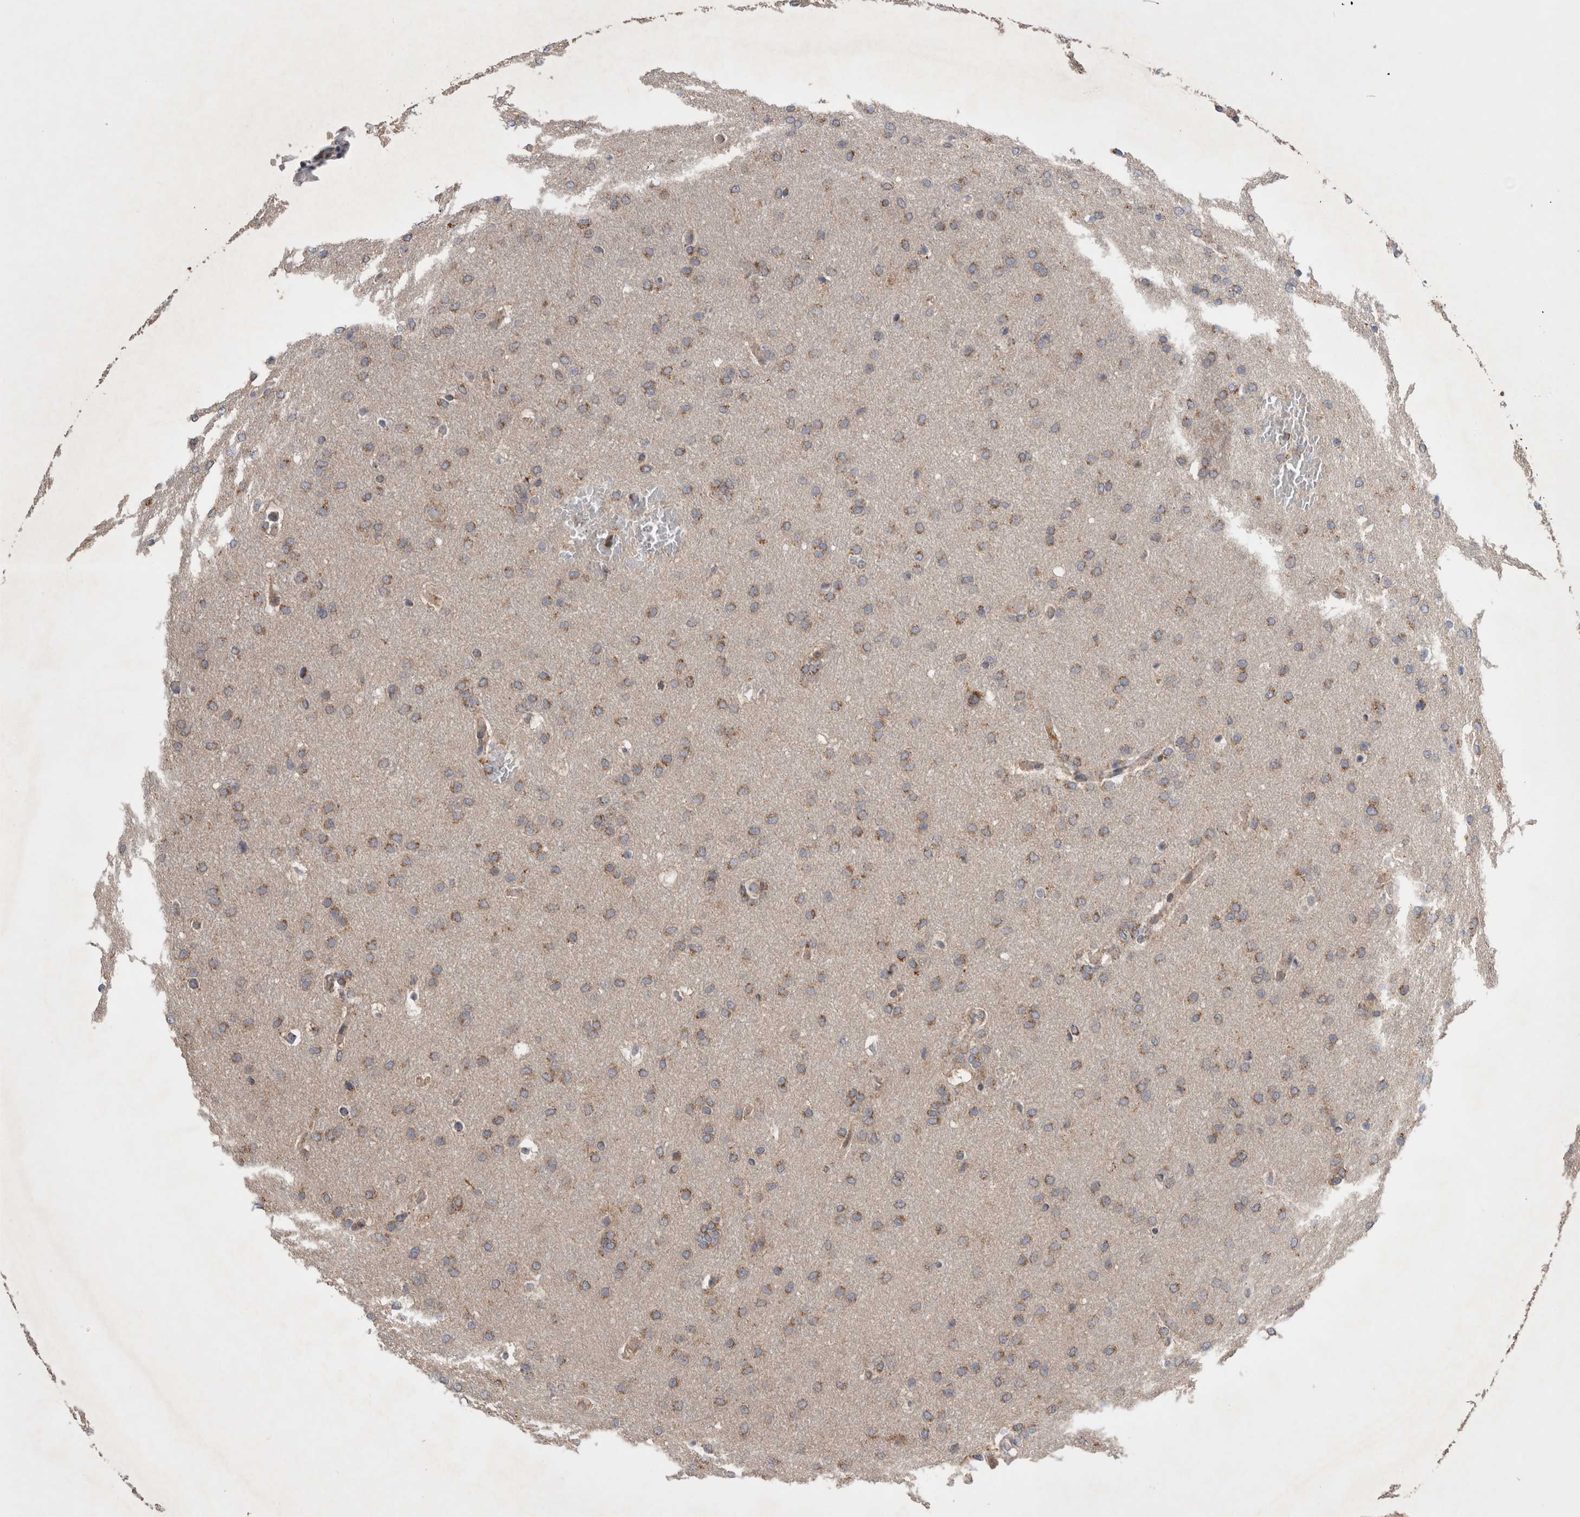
{"staining": {"intensity": "moderate", "quantity": ">75%", "location": "cytoplasmic/membranous"}, "tissue": "glioma", "cell_type": "Tumor cells", "image_type": "cancer", "snomed": [{"axis": "morphology", "description": "Glioma, malignant, Low grade"}, {"axis": "topography", "description": "Brain"}], "caption": "Moderate cytoplasmic/membranous positivity is appreciated in about >75% of tumor cells in malignant glioma (low-grade).", "gene": "MRPL37", "patient": {"sex": "female", "age": 37}}